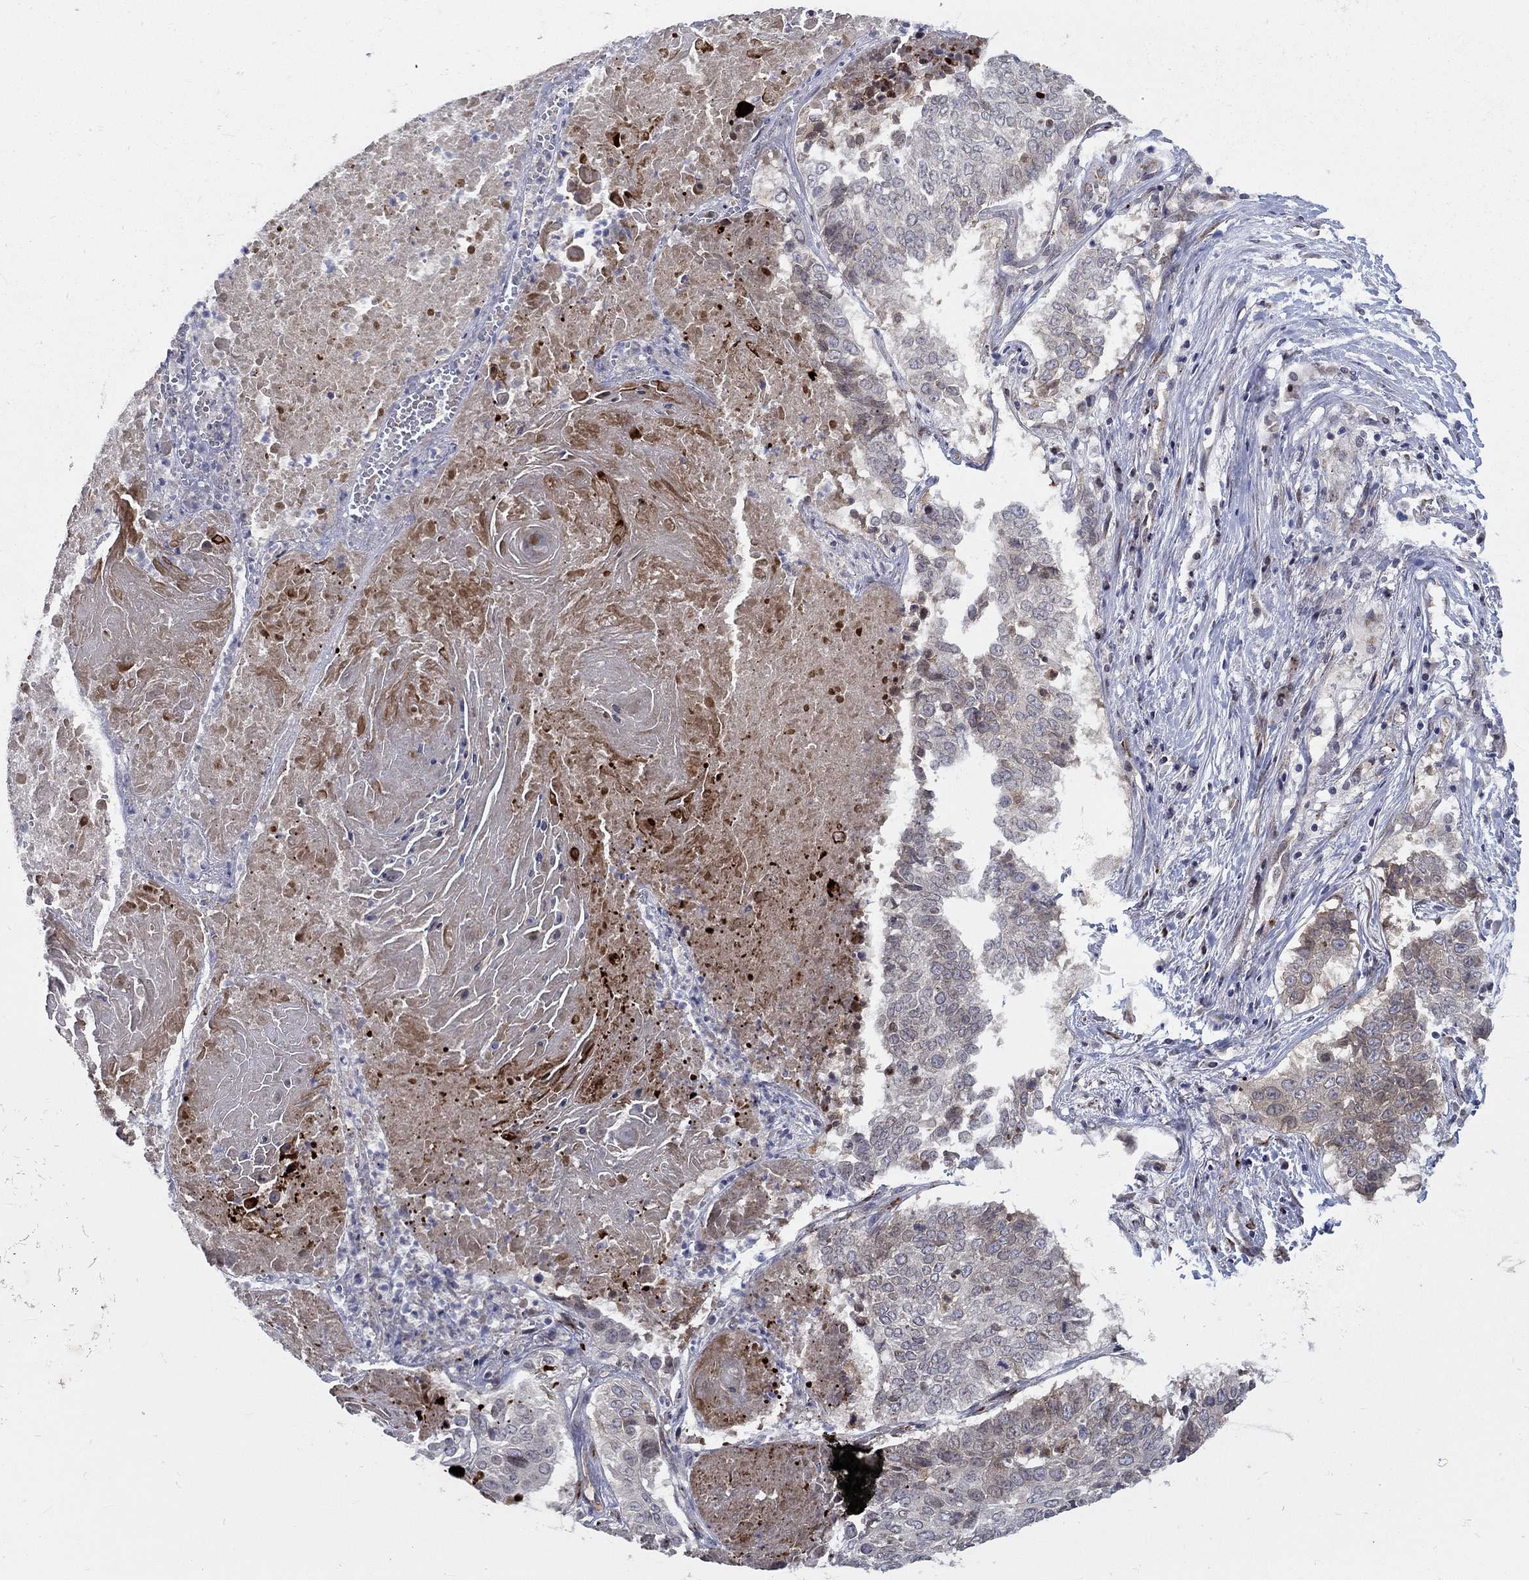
{"staining": {"intensity": "negative", "quantity": "none", "location": "none"}, "tissue": "lung cancer", "cell_type": "Tumor cells", "image_type": "cancer", "snomed": [{"axis": "morphology", "description": "Squamous cell carcinoma, NOS"}, {"axis": "topography", "description": "Lung"}], "caption": "This is an immunohistochemistry (IHC) image of lung cancer (squamous cell carcinoma). There is no expression in tumor cells.", "gene": "CETN3", "patient": {"sex": "male", "age": 64}}